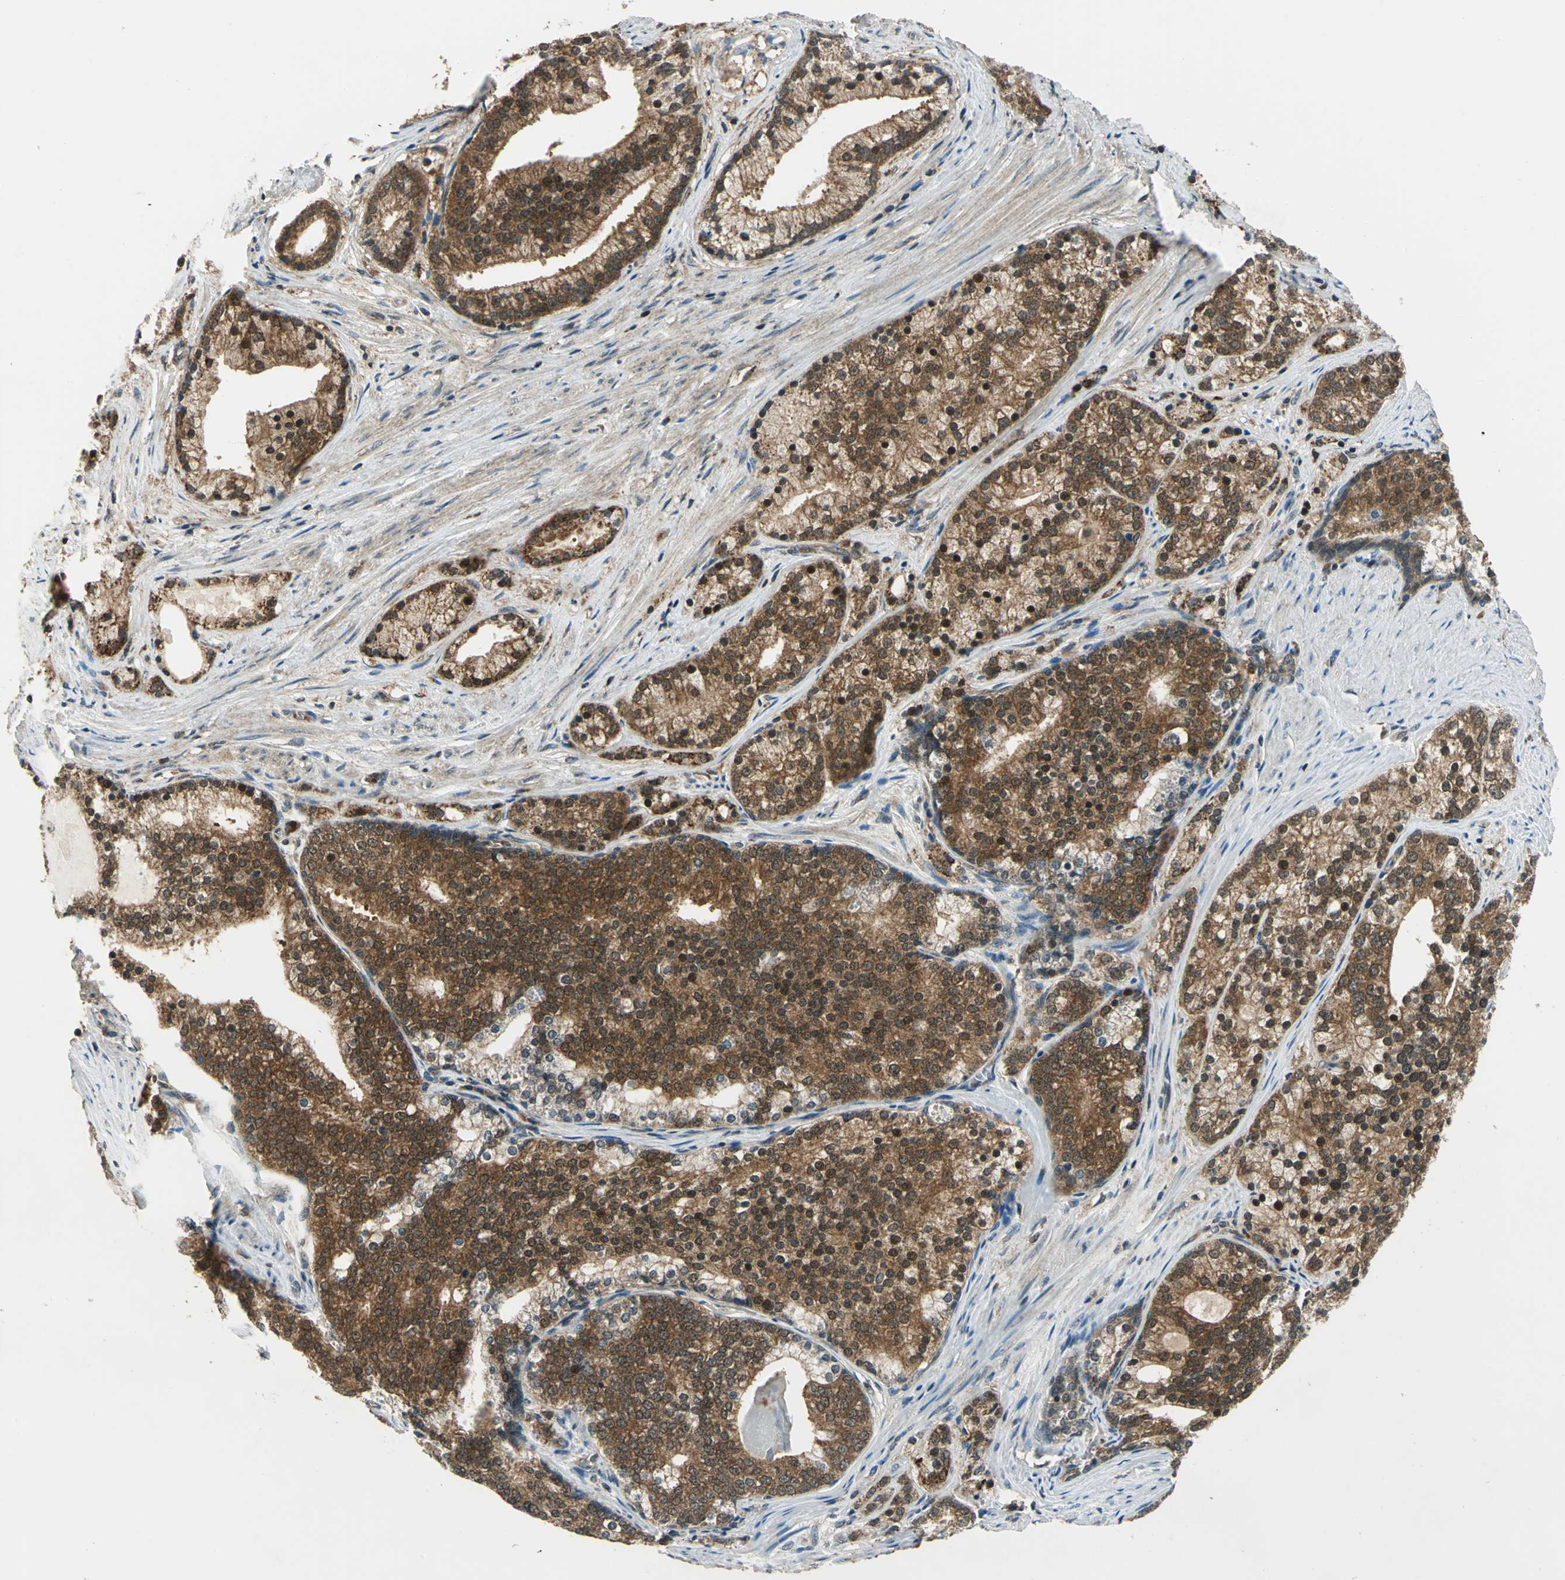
{"staining": {"intensity": "moderate", "quantity": ">75%", "location": "cytoplasmic/membranous,nuclear"}, "tissue": "prostate cancer", "cell_type": "Tumor cells", "image_type": "cancer", "snomed": [{"axis": "morphology", "description": "Adenocarcinoma, Low grade"}, {"axis": "topography", "description": "Prostate"}], "caption": "Immunohistochemical staining of prostate cancer demonstrates medium levels of moderate cytoplasmic/membranous and nuclear expression in about >75% of tumor cells.", "gene": "NUDT2", "patient": {"sex": "male", "age": 71}}